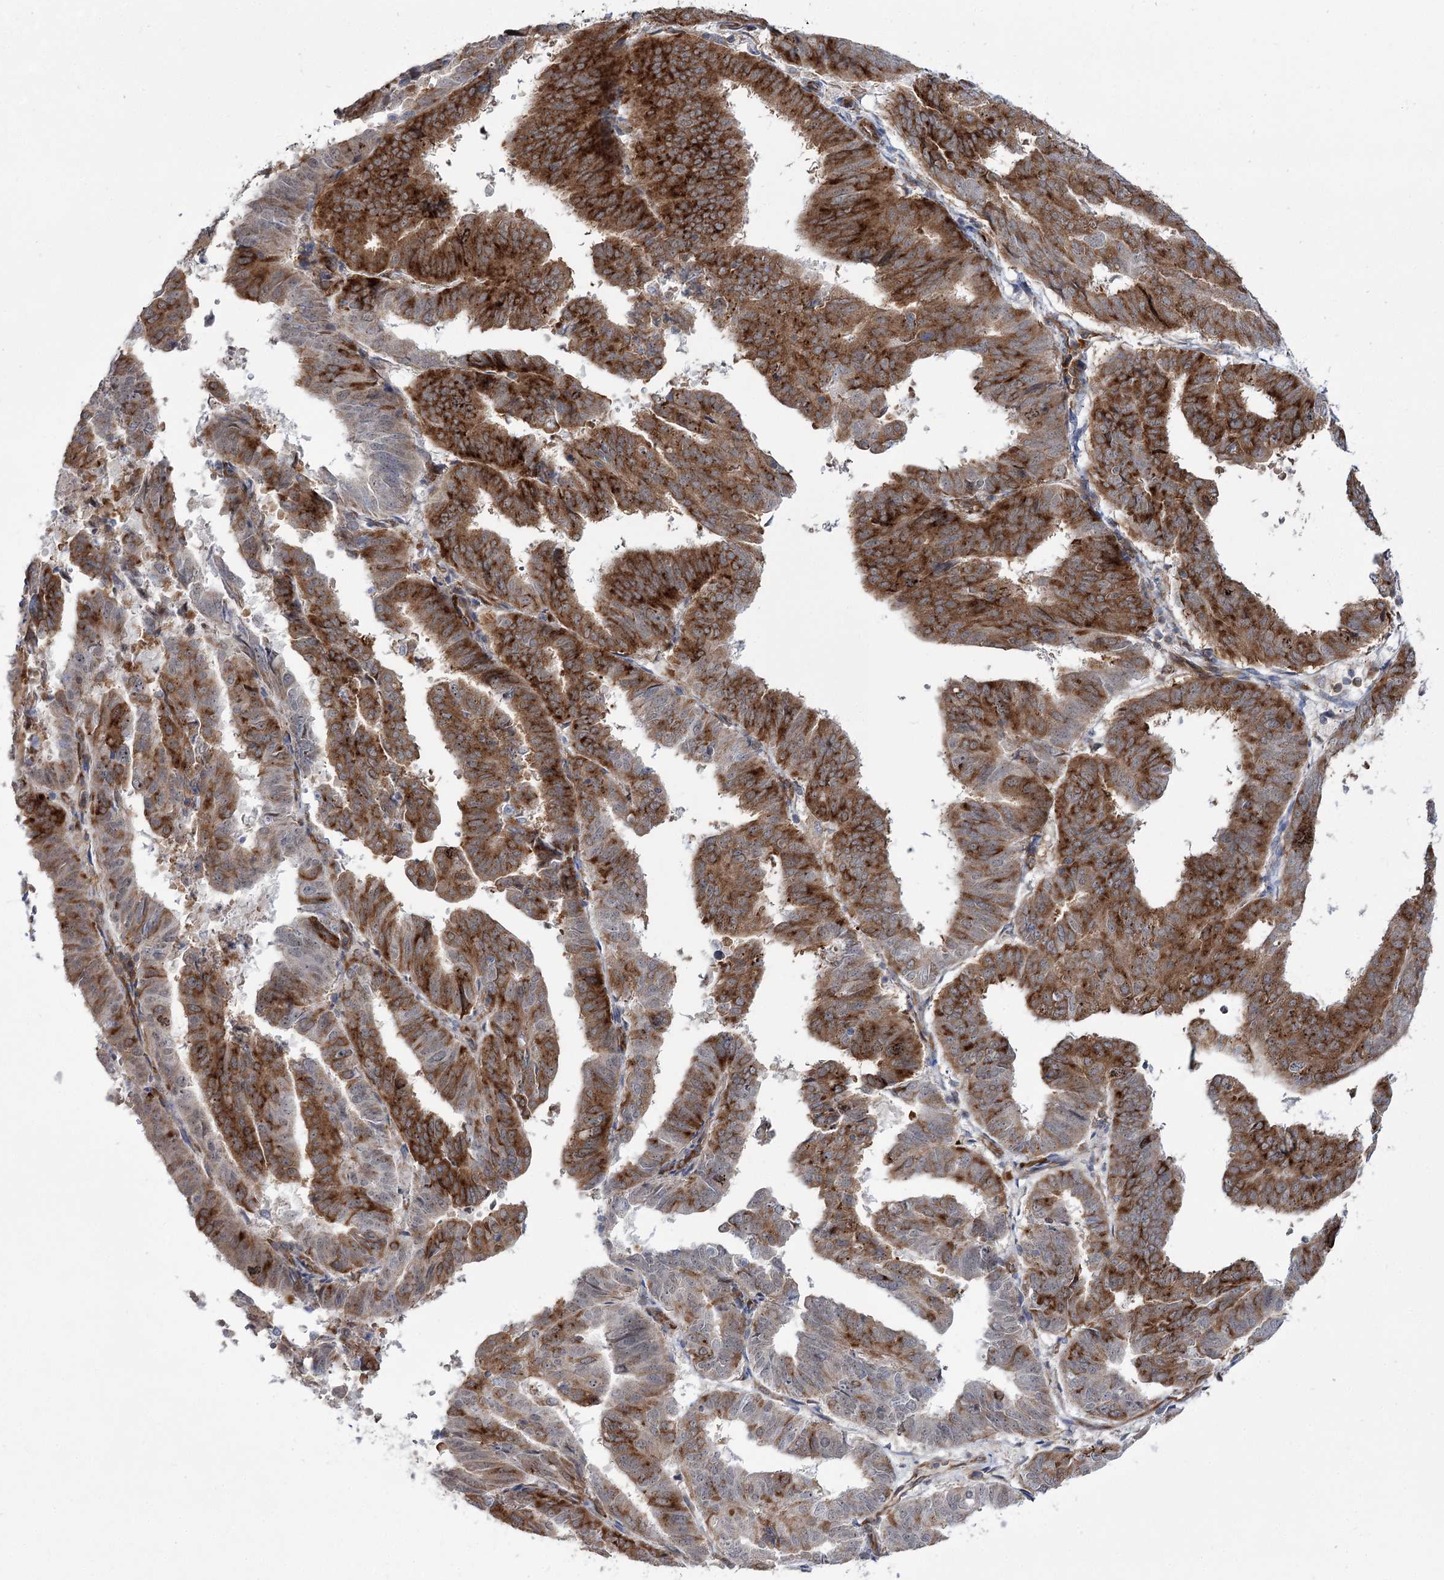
{"staining": {"intensity": "strong", "quantity": ">75%", "location": "cytoplasmic/membranous"}, "tissue": "endometrial cancer", "cell_type": "Tumor cells", "image_type": "cancer", "snomed": [{"axis": "morphology", "description": "Adenocarcinoma, NOS"}, {"axis": "topography", "description": "Uterus"}], "caption": "The micrograph exhibits staining of endometrial cancer (adenocarcinoma), revealing strong cytoplasmic/membranous protein positivity (brown color) within tumor cells. Using DAB (3,3'-diaminobenzidine) (brown) and hematoxylin (blue) stains, captured at high magnification using brightfield microscopy.", "gene": "VWA2", "patient": {"sex": "female", "age": 77}}